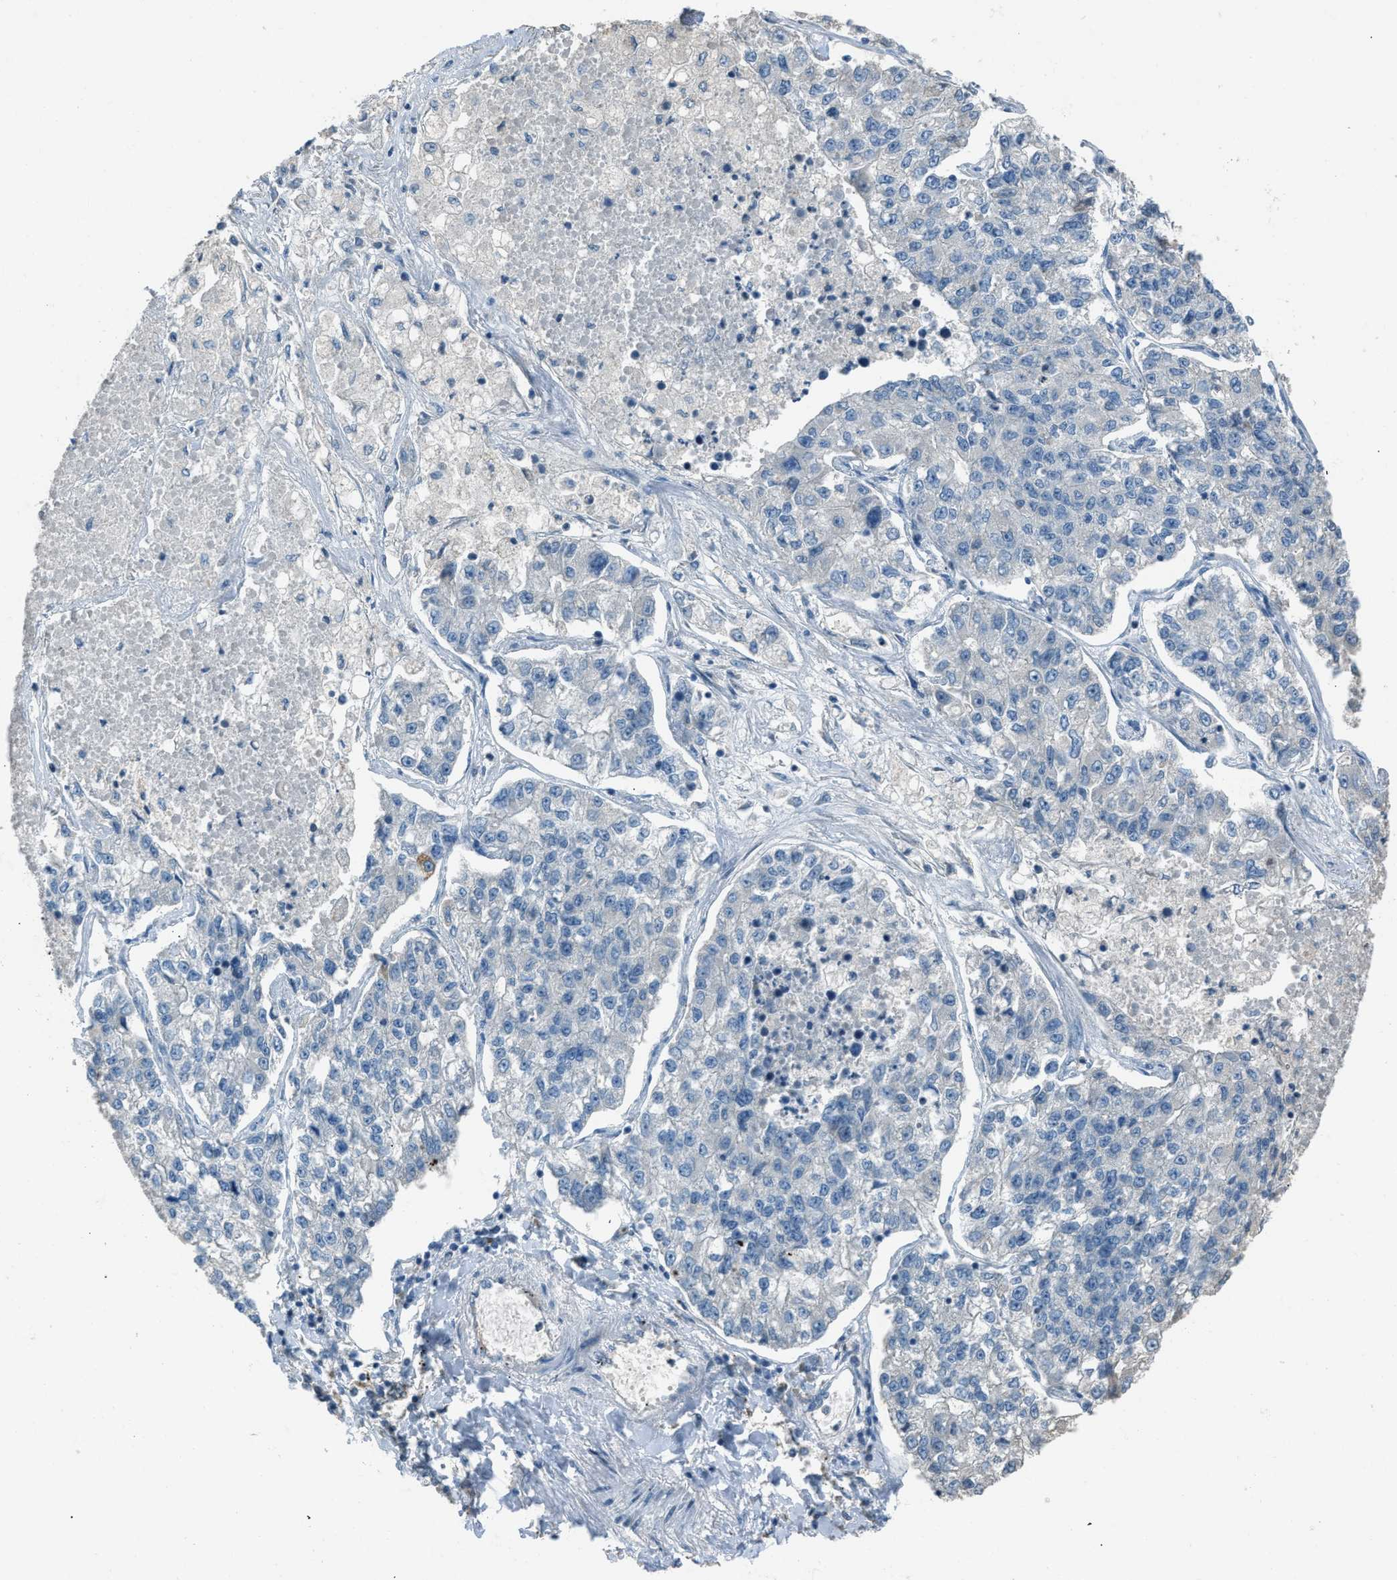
{"staining": {"intensity": "negative", "quantity": "none", "location": "none"}, "tissue": "lung cancer", "cell_type": "Tumor cells", "image_type": "cancer", "snomed": [{"axis": "morphology", "description": "Adenocarcinoma, NOS"}, {"axis": "topography", "description": "Lung"}], "caption": "DAB immunohistochemical staining of lung cancer (adenocarcinoma) reveals no significant positivity in tumor cells.", "gene": "FBLN2", "patient": {"sex": "male", "age": 49}}